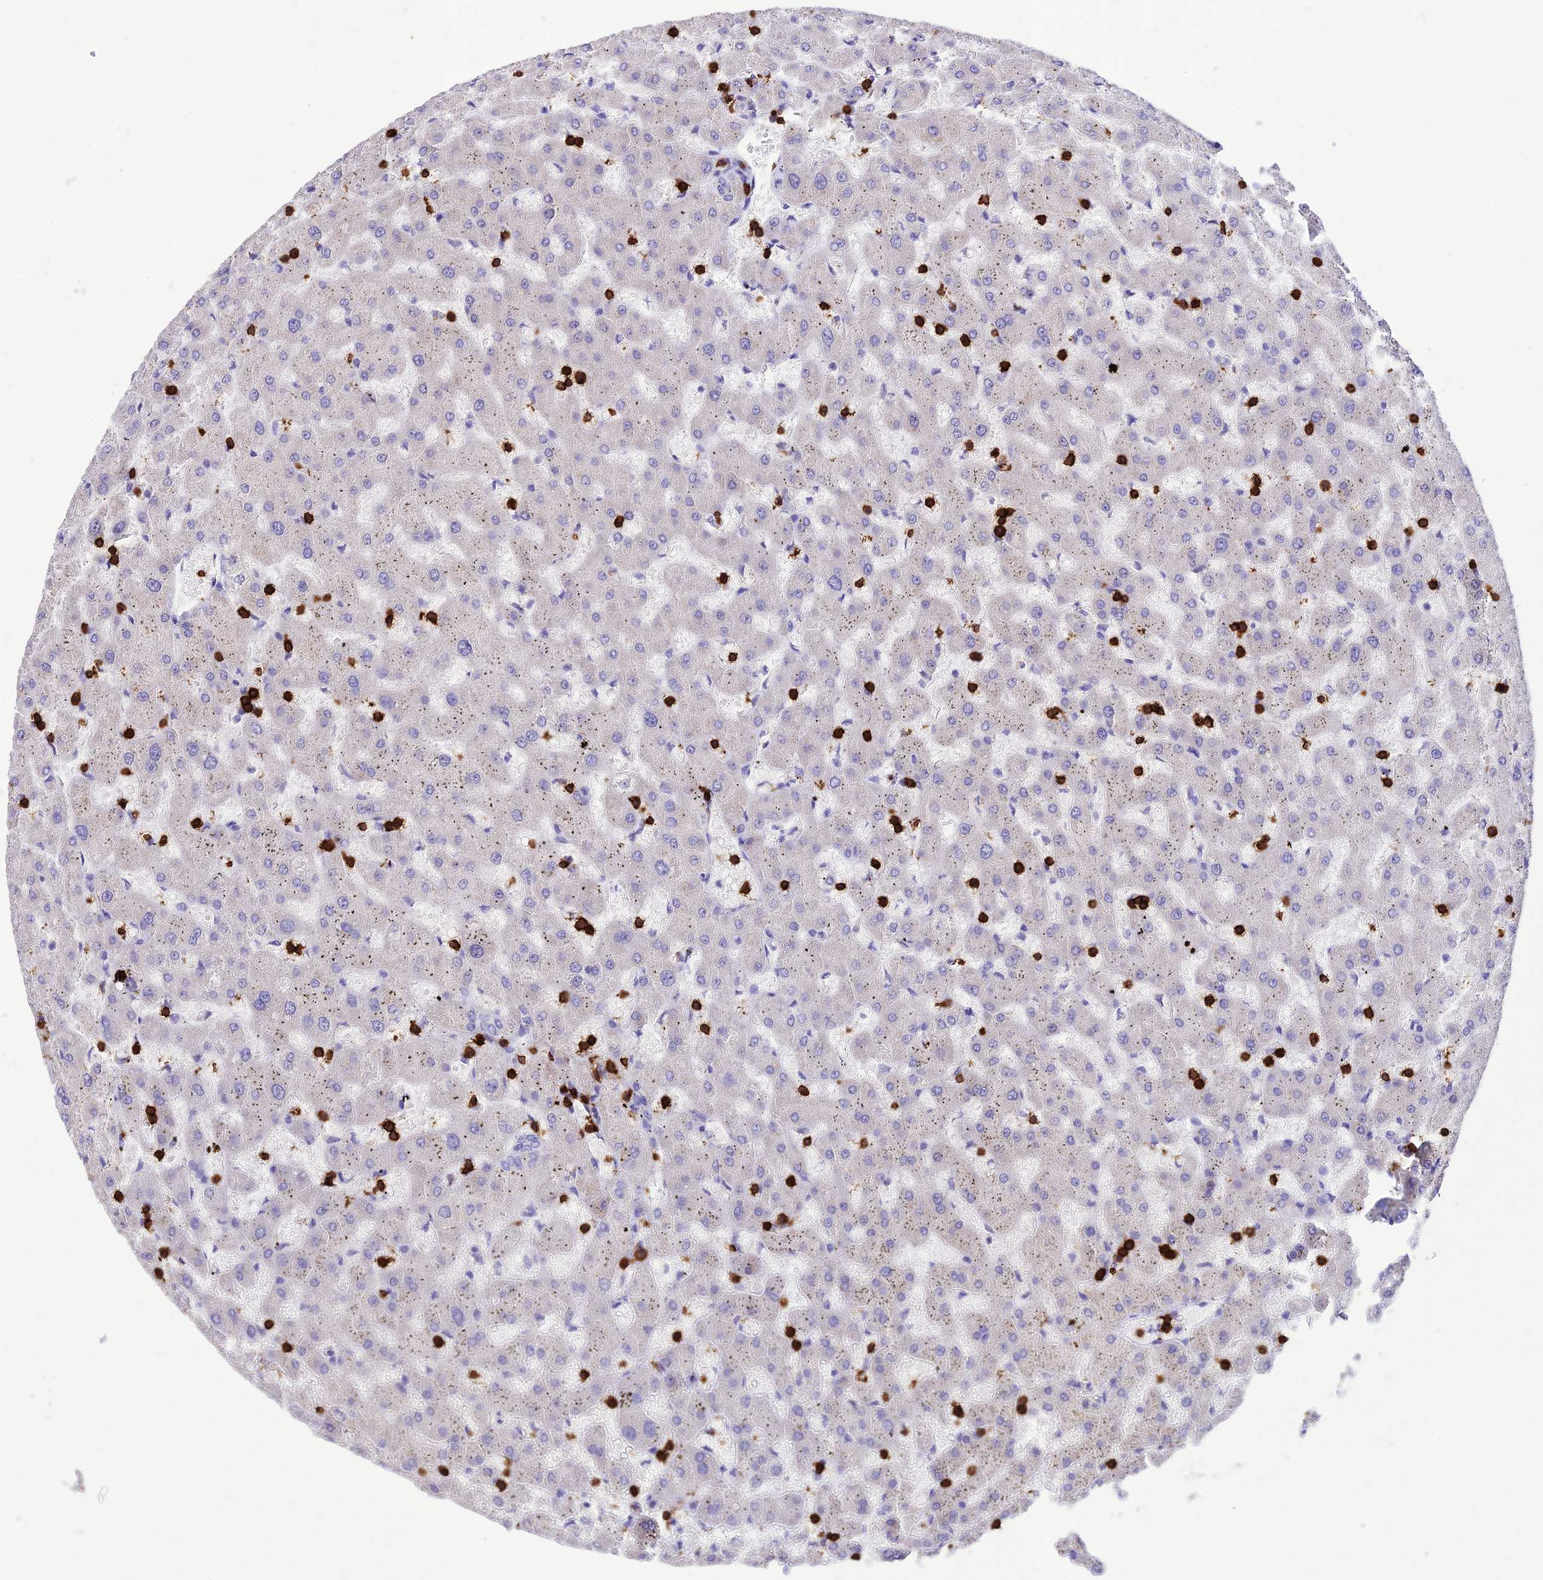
{"staining": {"intensity": "negative", "quantity": "none", "location": "none"}, "tissue": "liver", "cell_type": "Cholangiocytes", "image_type": "normal", "snomed": [{"axis": "morphology", "description": "Normal tissue, NOS"}, {"axis": "topography", "description": "Liver"}], "caption": "Immunohistochemistry of benign liver shows no positivity in cholangiocytes.", "gene": "PTPRCAP", "patient": {"sex": "female", "age": 63}}